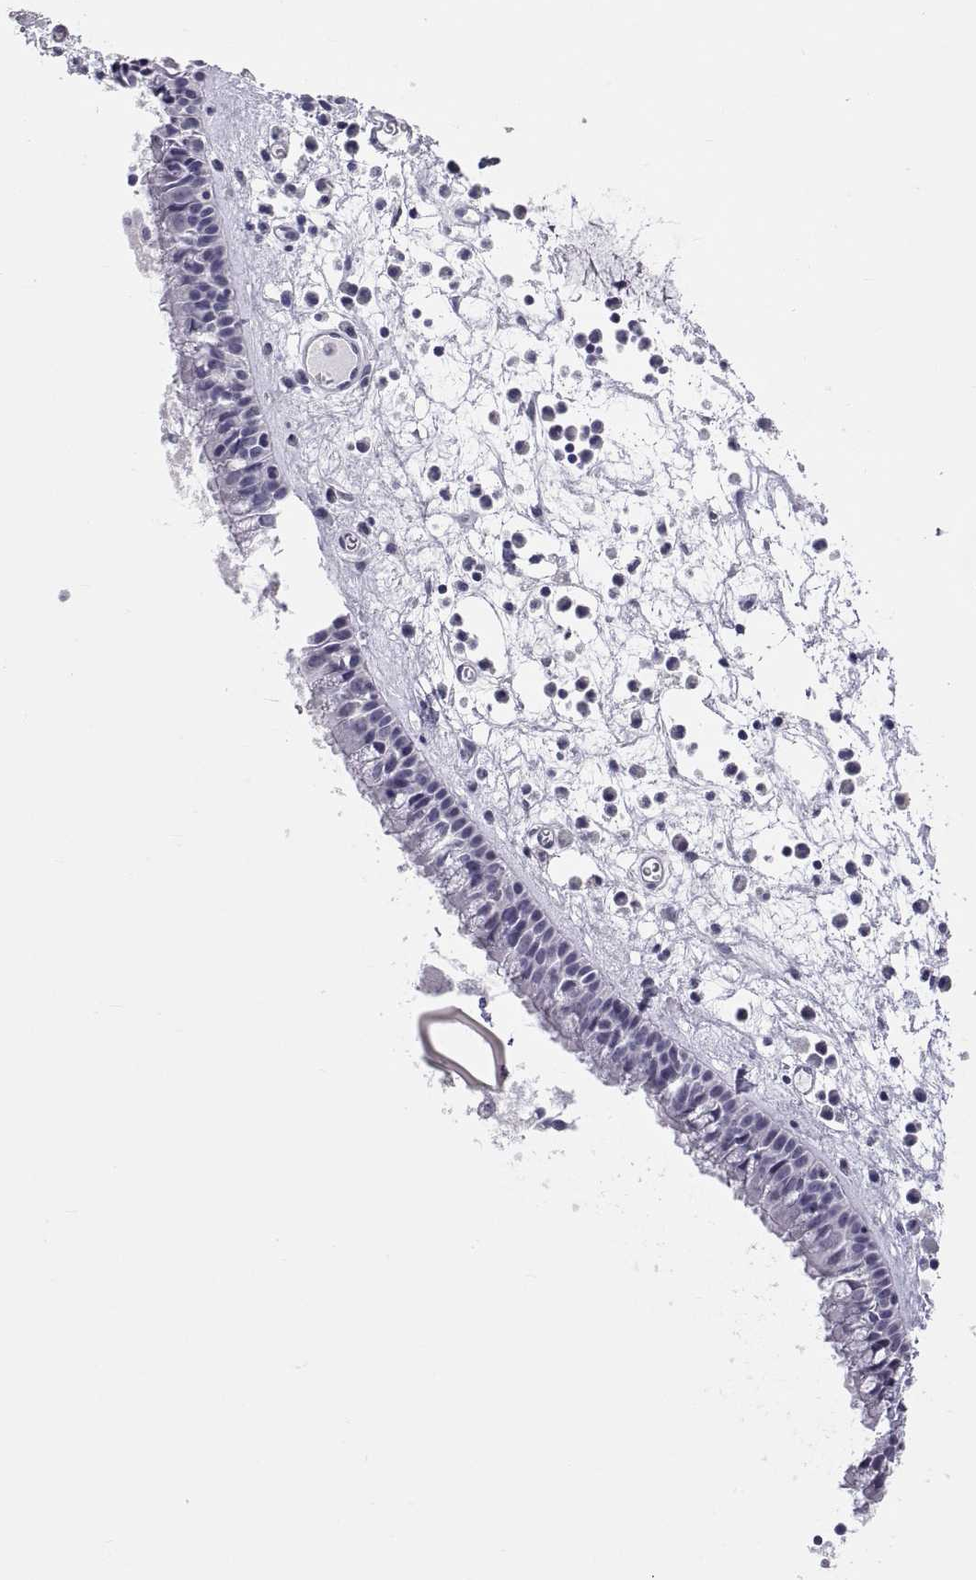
{"staining": {"intensity": "negative", "quantity": "none", "location": "none"}, "tissue": "nasopharynx", "cell_type": "Respiratory epithelial cells", "image_type": "normal", "snomed": [{"axis": "morphology", "description": "Normal tissue, NOS"}, {"axis": "topography", "description": "Nasopharynx"}], "caption": "A photomicrograph of nasopharynx stained for a protein exhibits no brown staining in respiratory epithelial cells. (DAB immunohistochemistry (IHC) visualized using brightfield microscopy, high magnification).", "gene": "TEX13A", "patient": {"sex": "female", "age": 47}}